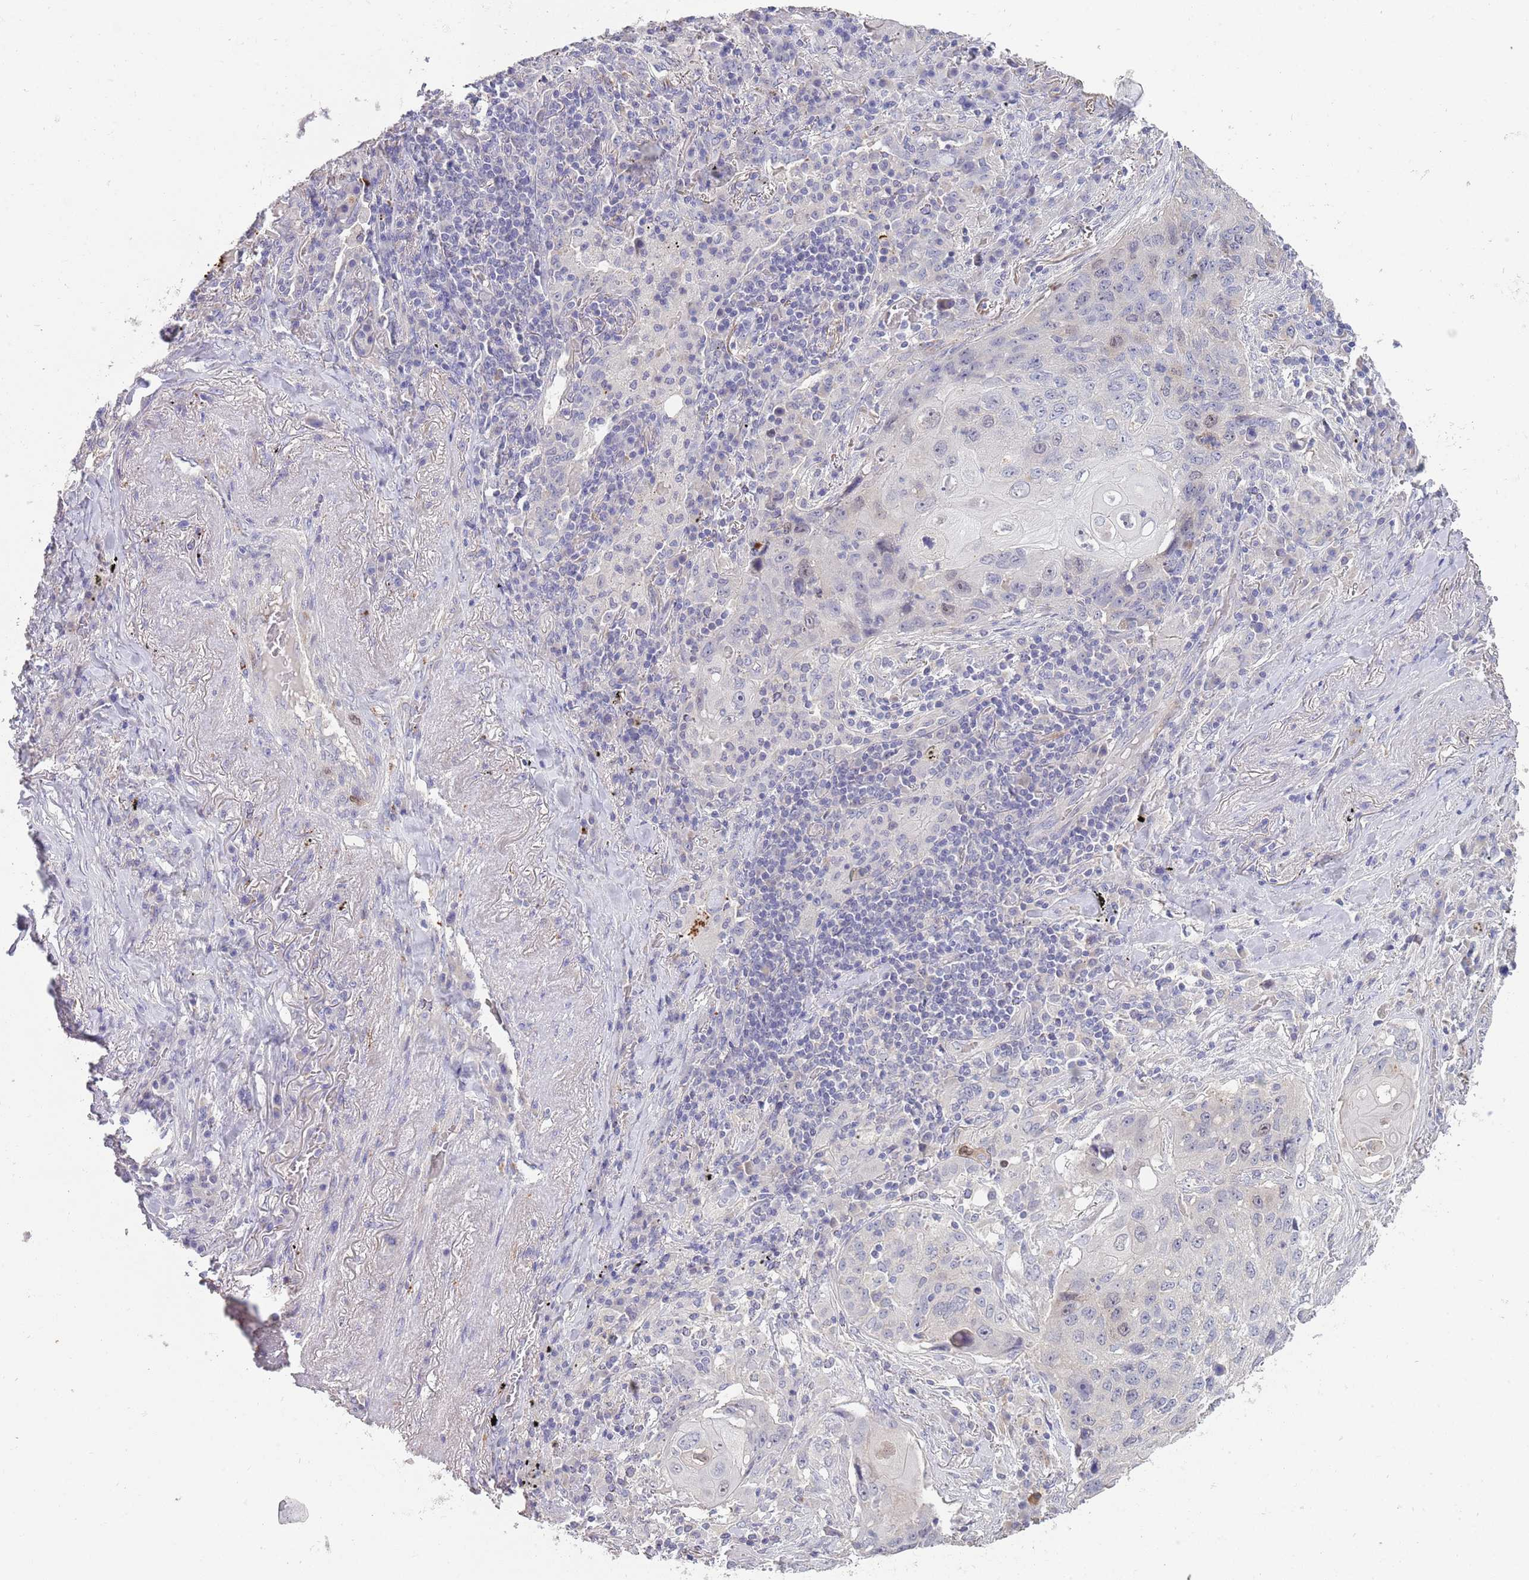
{"staining": {"intensity": "negative", "quantity": "none", "location": "none"}, "tissue": "lung cancer", "cell_type": "Tumor cells", "image_type": "cancer", "snomed": [{"axis": "morphology", "description": "Squamous cell carcinoma, NOS"}, {"axis": "topography", "description": "Lung"}], "caption": "Micrograph shows no significant protein positivity in tumor cells of lung squamous cell carcinoma. Nuclei are stained in blue.", "gene": "PIMREG", "patient": {"sex": "female", "age": 63}}